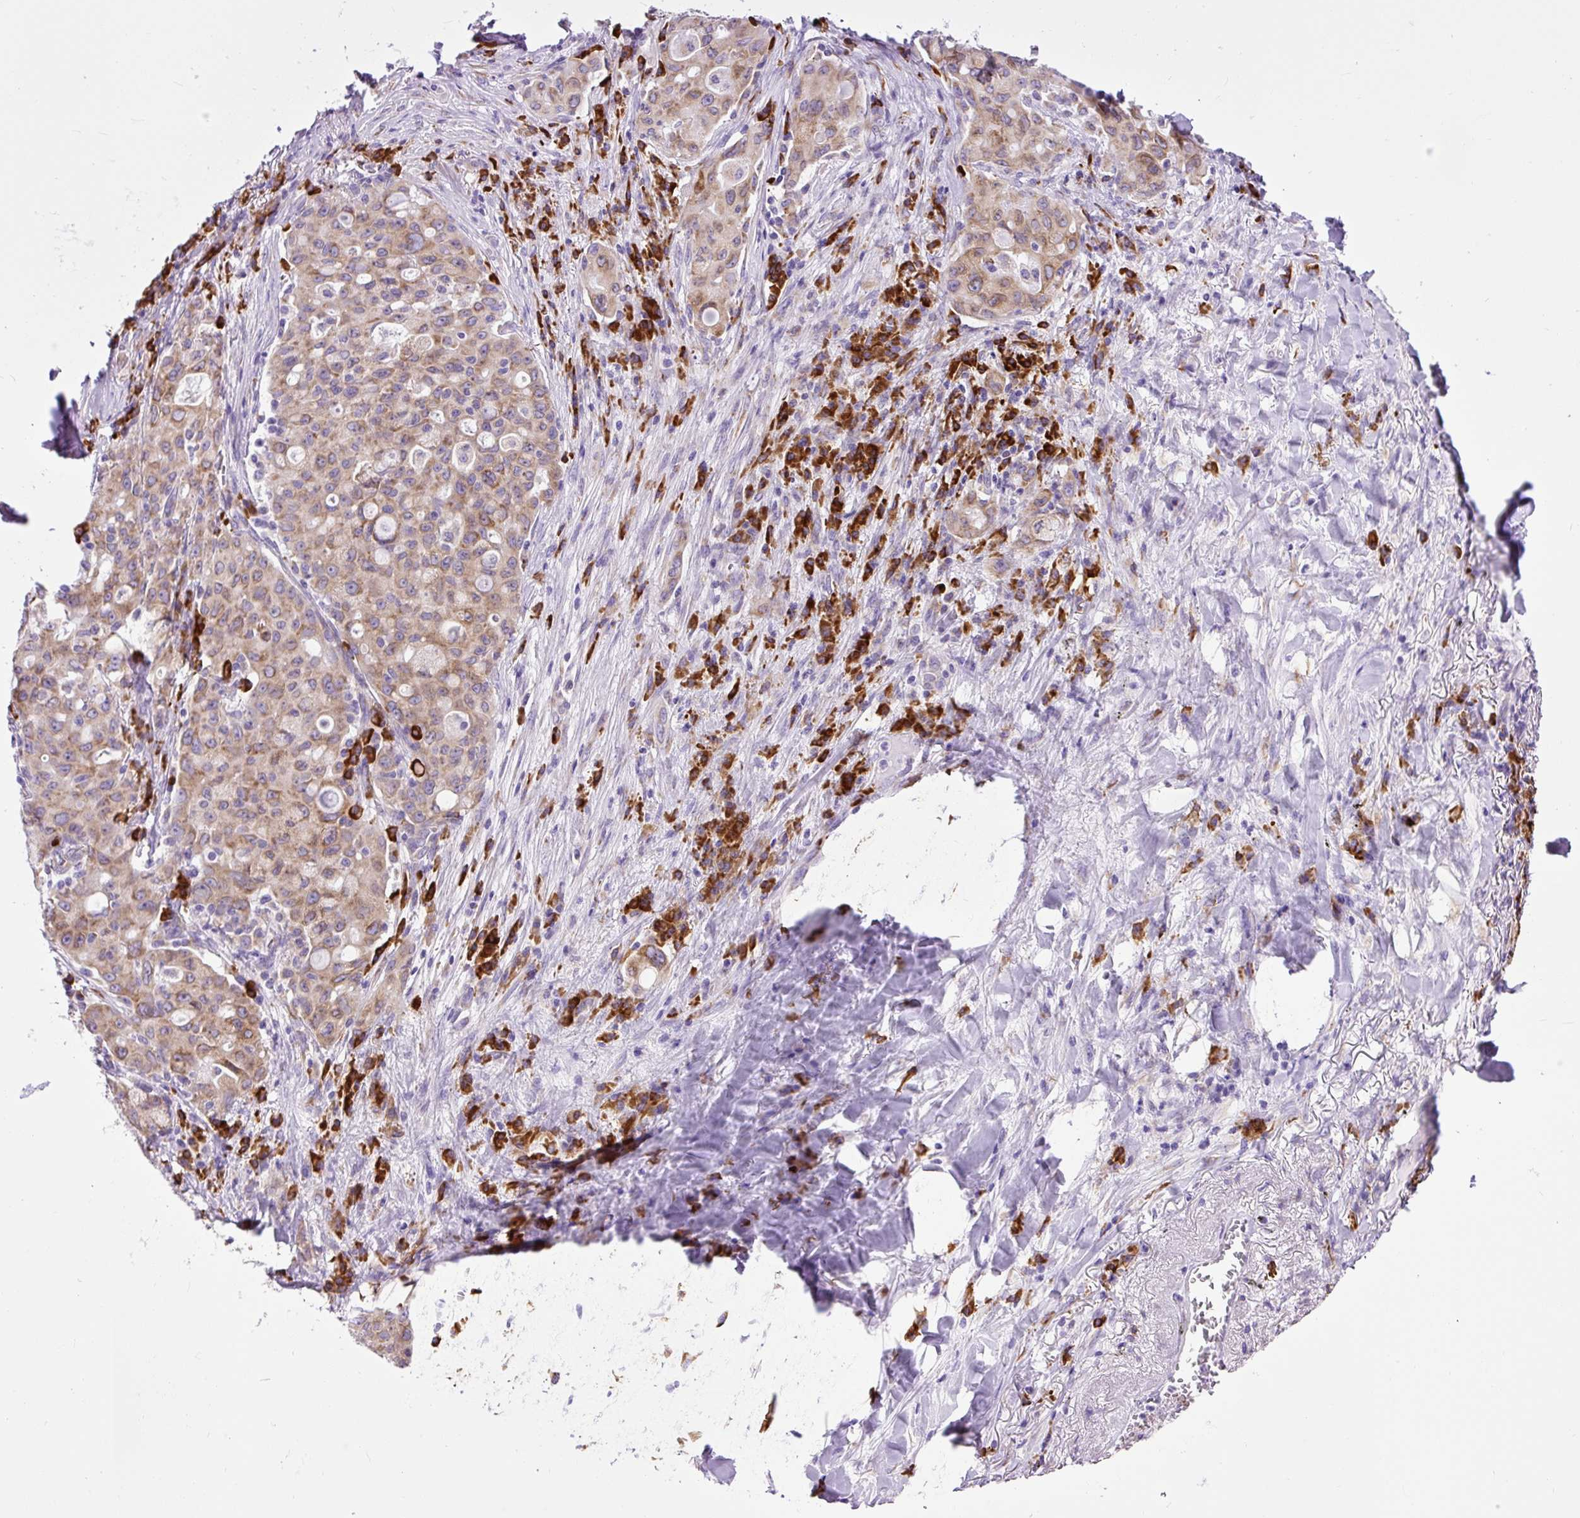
{"staining": {"intensity": "moderate", "quantity": ">75%", "location": "cytoplasmic/membranous"}, "tissue": "lung cancer", "cell_type": "Tumor cells", "image_type": "cancer", "snomed": [{"axis": "morphology", "description": "Adenocarcinoma, NOS"}, {"axis": "topography", "description": "Lung"}], "caption": "Lung adenocarcinoma tissue exhibits moderate cytoplasmic/membranous staining in approximately >75% of tumor cells, visualized by immunohistochemistry.", "gene": "DDOST", "patient": {"sex": "female", "age": 44}}